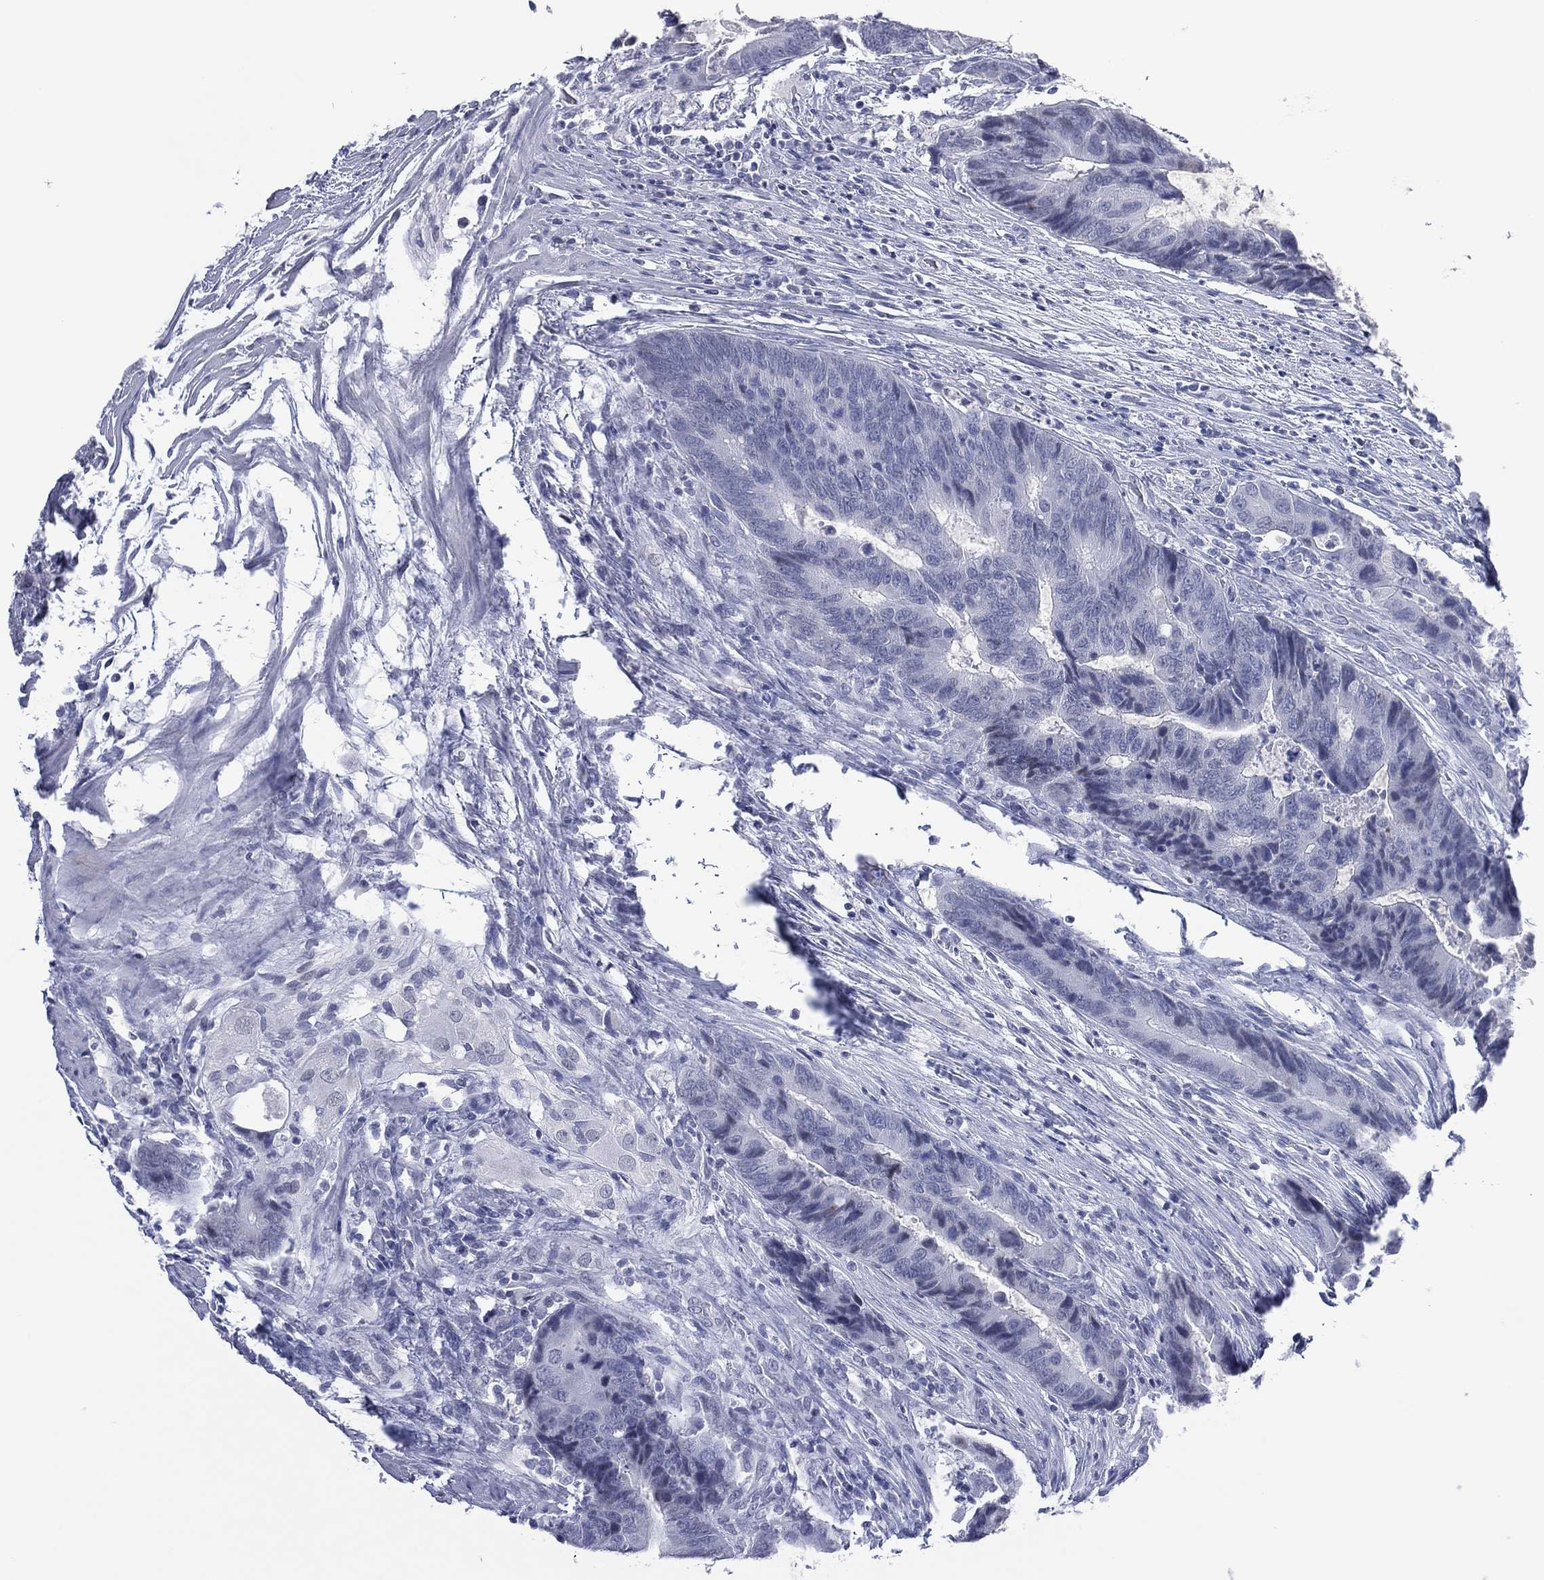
{"staining": {"intensity": "negative", "quantity": "none", "location": "none"}, "tissue": "colorectal cancer", "cell_type": "Tumor cells", "image_type": "cancer", "snomed": [{"axis": "morphology", "description": "Adenocarcinoma, NOS"}, {"axis": "topography", "description": "Colon"}], "caption": "A high-resolution micrograph shows IHC staining of colorectal cancer, which demonstrates no significant positivity in tumor cells.", "gene": "UTF1", "patient": {"sex": "female", "age": 56}}